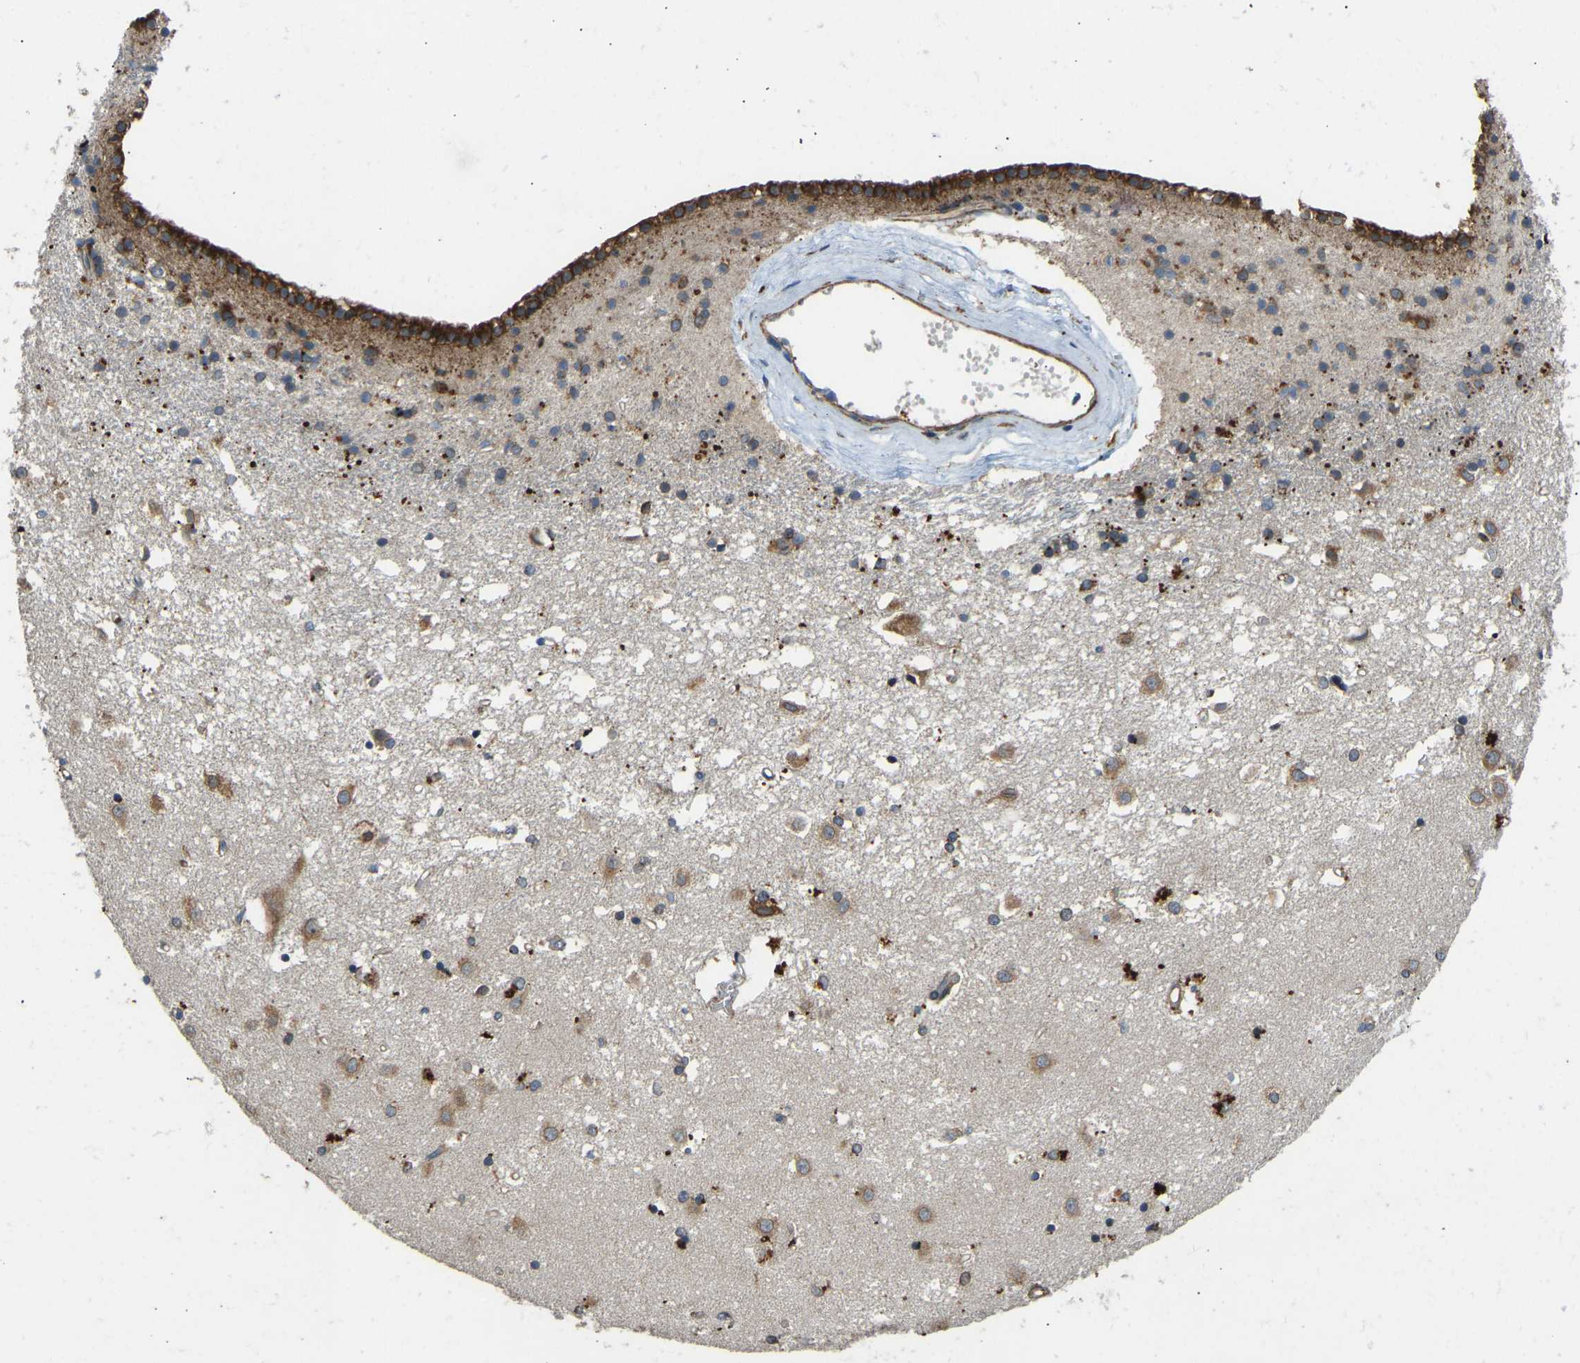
{"staining": {"intensity": "strong", "quantity": "25%-75%", "location": "cytoplasmic/membranous"}, "tissue": "caudate", "cell_type": "Glial cells", "image_type": "normal", "snomed": [{"axis": "morphology", "description": "Normal tissue, NOS"}, {"axis": "topography", "description": "Lateral ventricle wall"}], "caption": "Caudate stained for a protein shows strong cytoplasmic/membranous positivity in glial cells. The staining is performed using DAB (3,3'-diaminobenzidine) brown chromogen to label protein expression. The nuclei are counter-stained blue using hematoxylin.", "gene": "OS9", "patient": {"sex": "male", "age": 45}}